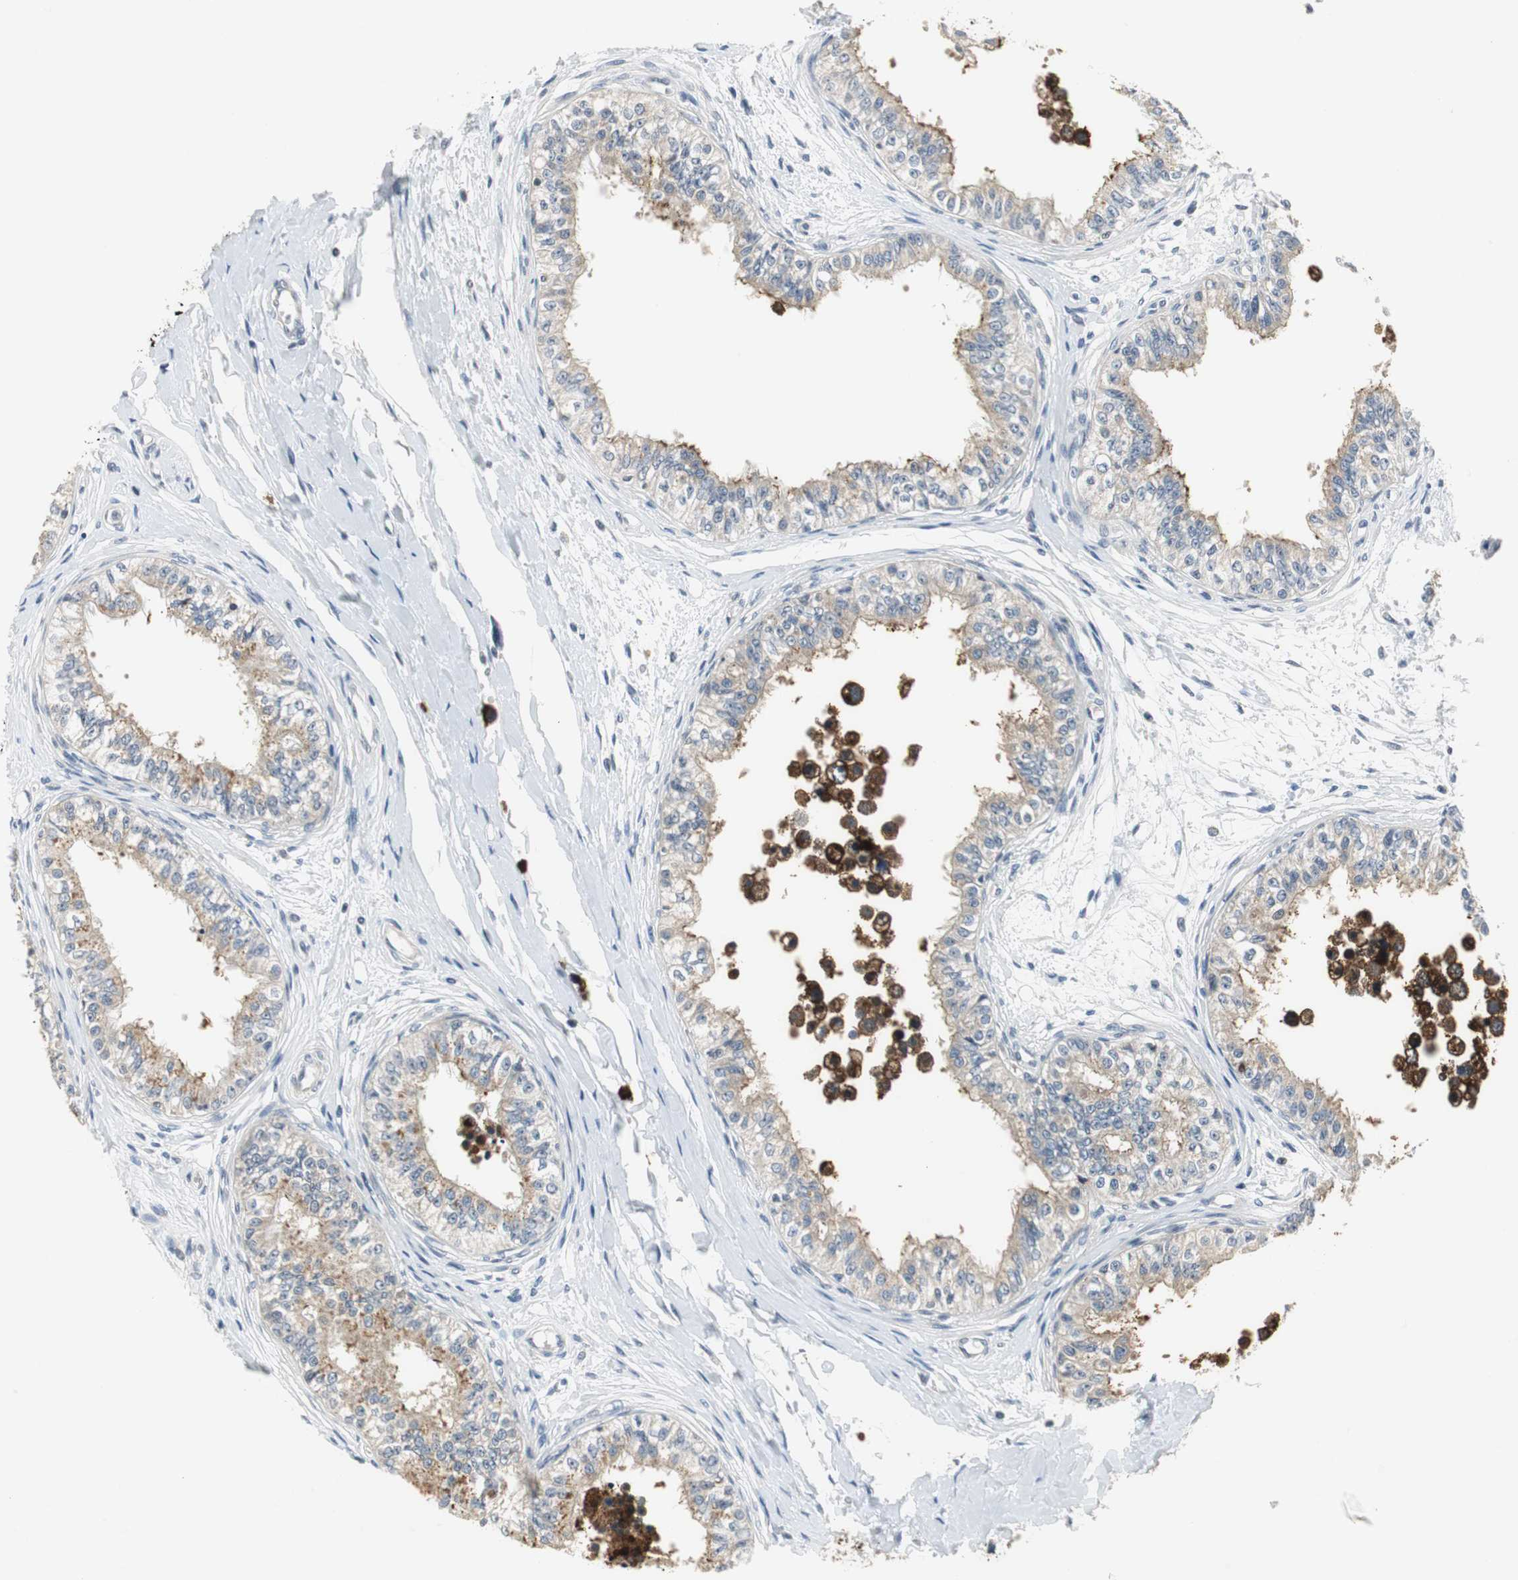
{"staining": {"intensity": "moderate", "quantity": ">75%", "location": "cytoplasmic/membranous"}, "tissue": "epididymis", "cell_type": "Glandular cells", "image_type": "normal", "snomed": [{"axis": "morphology", "description": "Normal tissue, NOS"}, {"axis": "morphology", "description": "Adenocarcinoma, metastatic, NOS"}, {"axis": "topography", "description": "Testis"}, {"axis": "topography", "description": "Epididymis"}], "caption": "Immunohistochemistry (IHC) of unremarkable human epididymis shows medium levels of moderate cytoplasmic/membranous positivity in approximately >75% of glandular cells. The staining was performed using DAB (3,3'-diaminobenzidine) to visualize the protein expression in brown, while the nuclei were stained in blue with hematoxylin (Magnification: 20x).", "gene": "CCT5", "patient": {"sex": "male", "age": 26}}